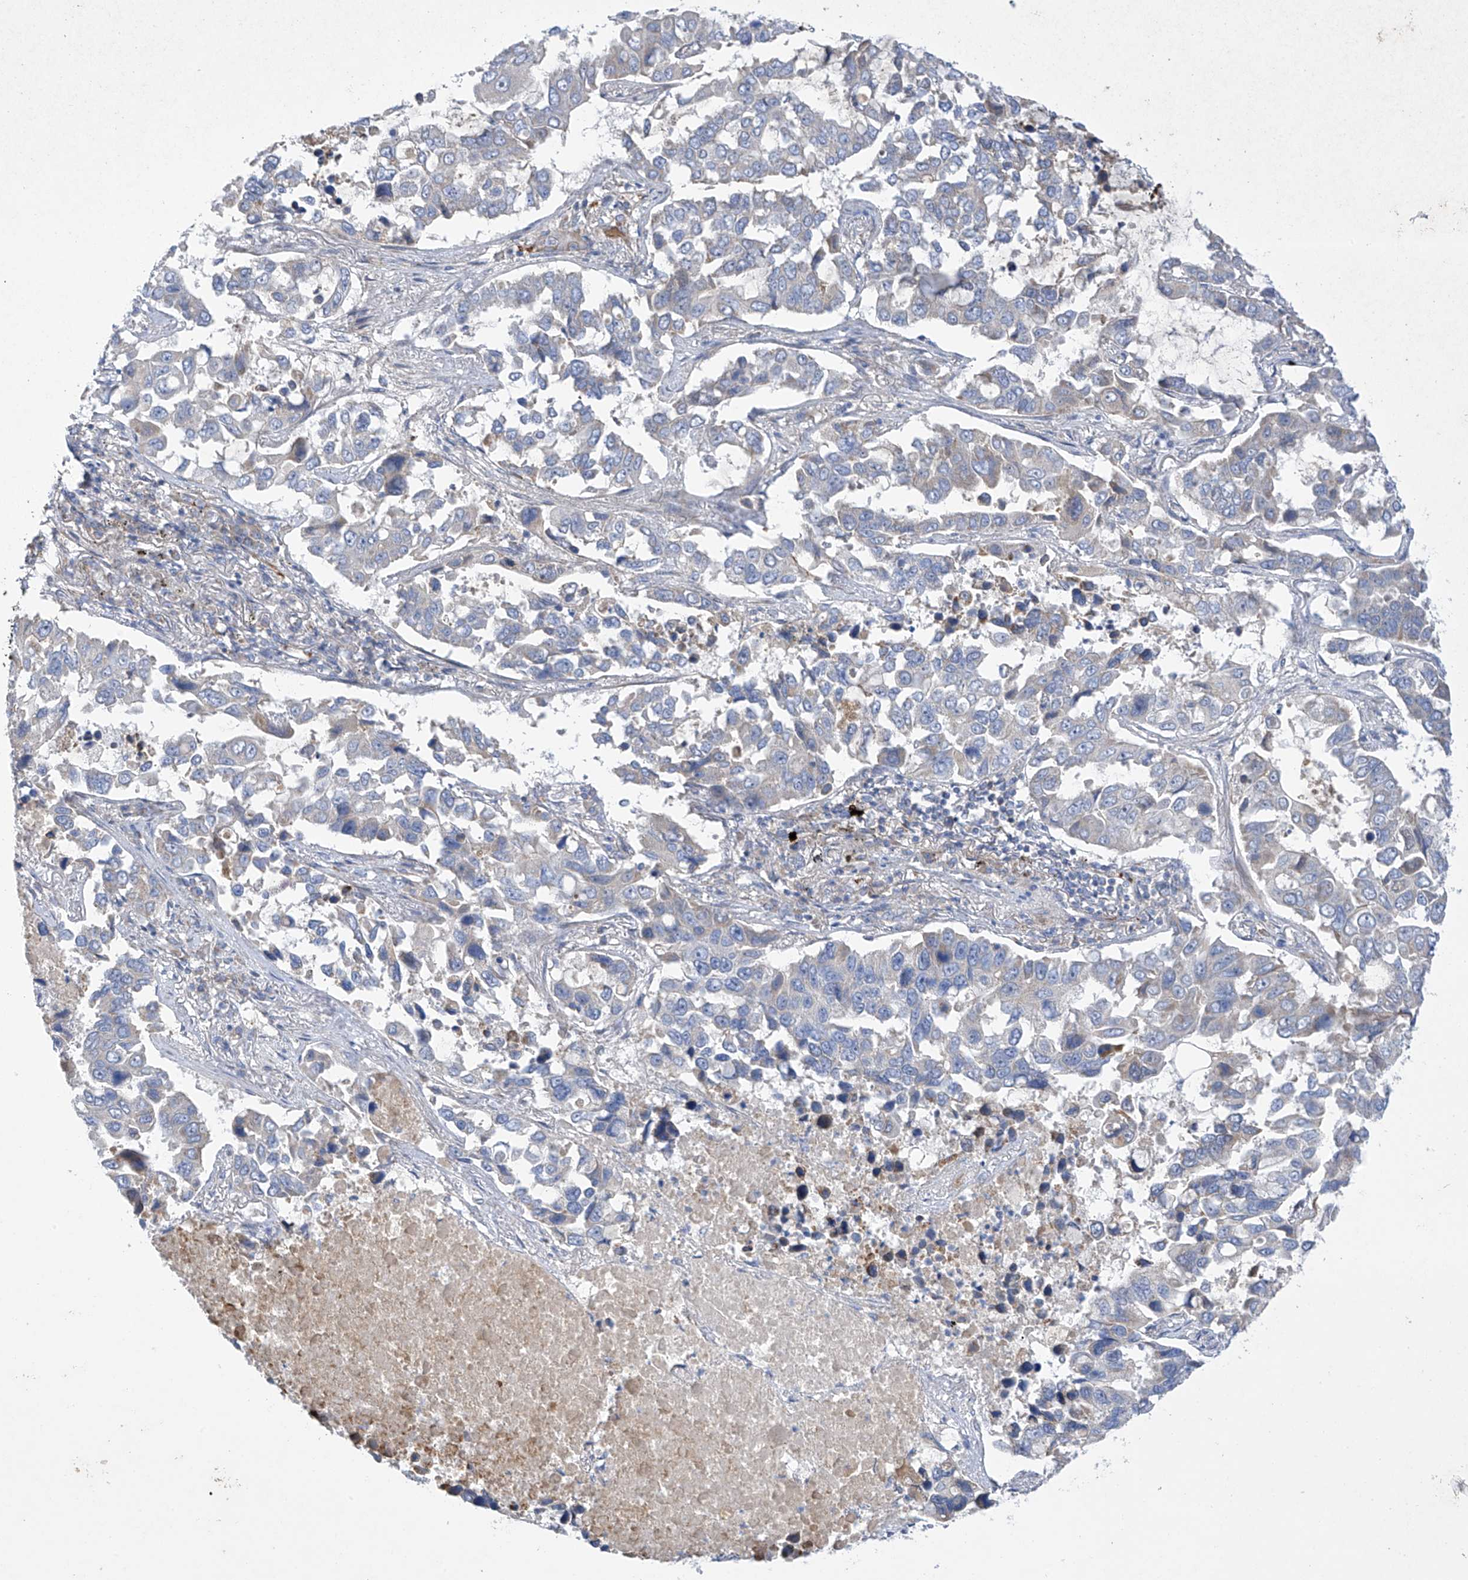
{"staining": {"intensity": "negative", "quantity": "none", "location": "none"}, "tissue": "lung cancer", "cell_type": "Tumor cells", "image_type": "cancer", "snomed": [{"axis": "morphology", "description": "Adenocarcinoma, NOS"}, {"axis": "topography", "description": "Lung"}], "caption": "A photomicrograph of lung cancer stained for a protein reveals no brown staining in tumor cells.", "gene": "METTL18", "patient": {"sex": "male", "age": 64}}